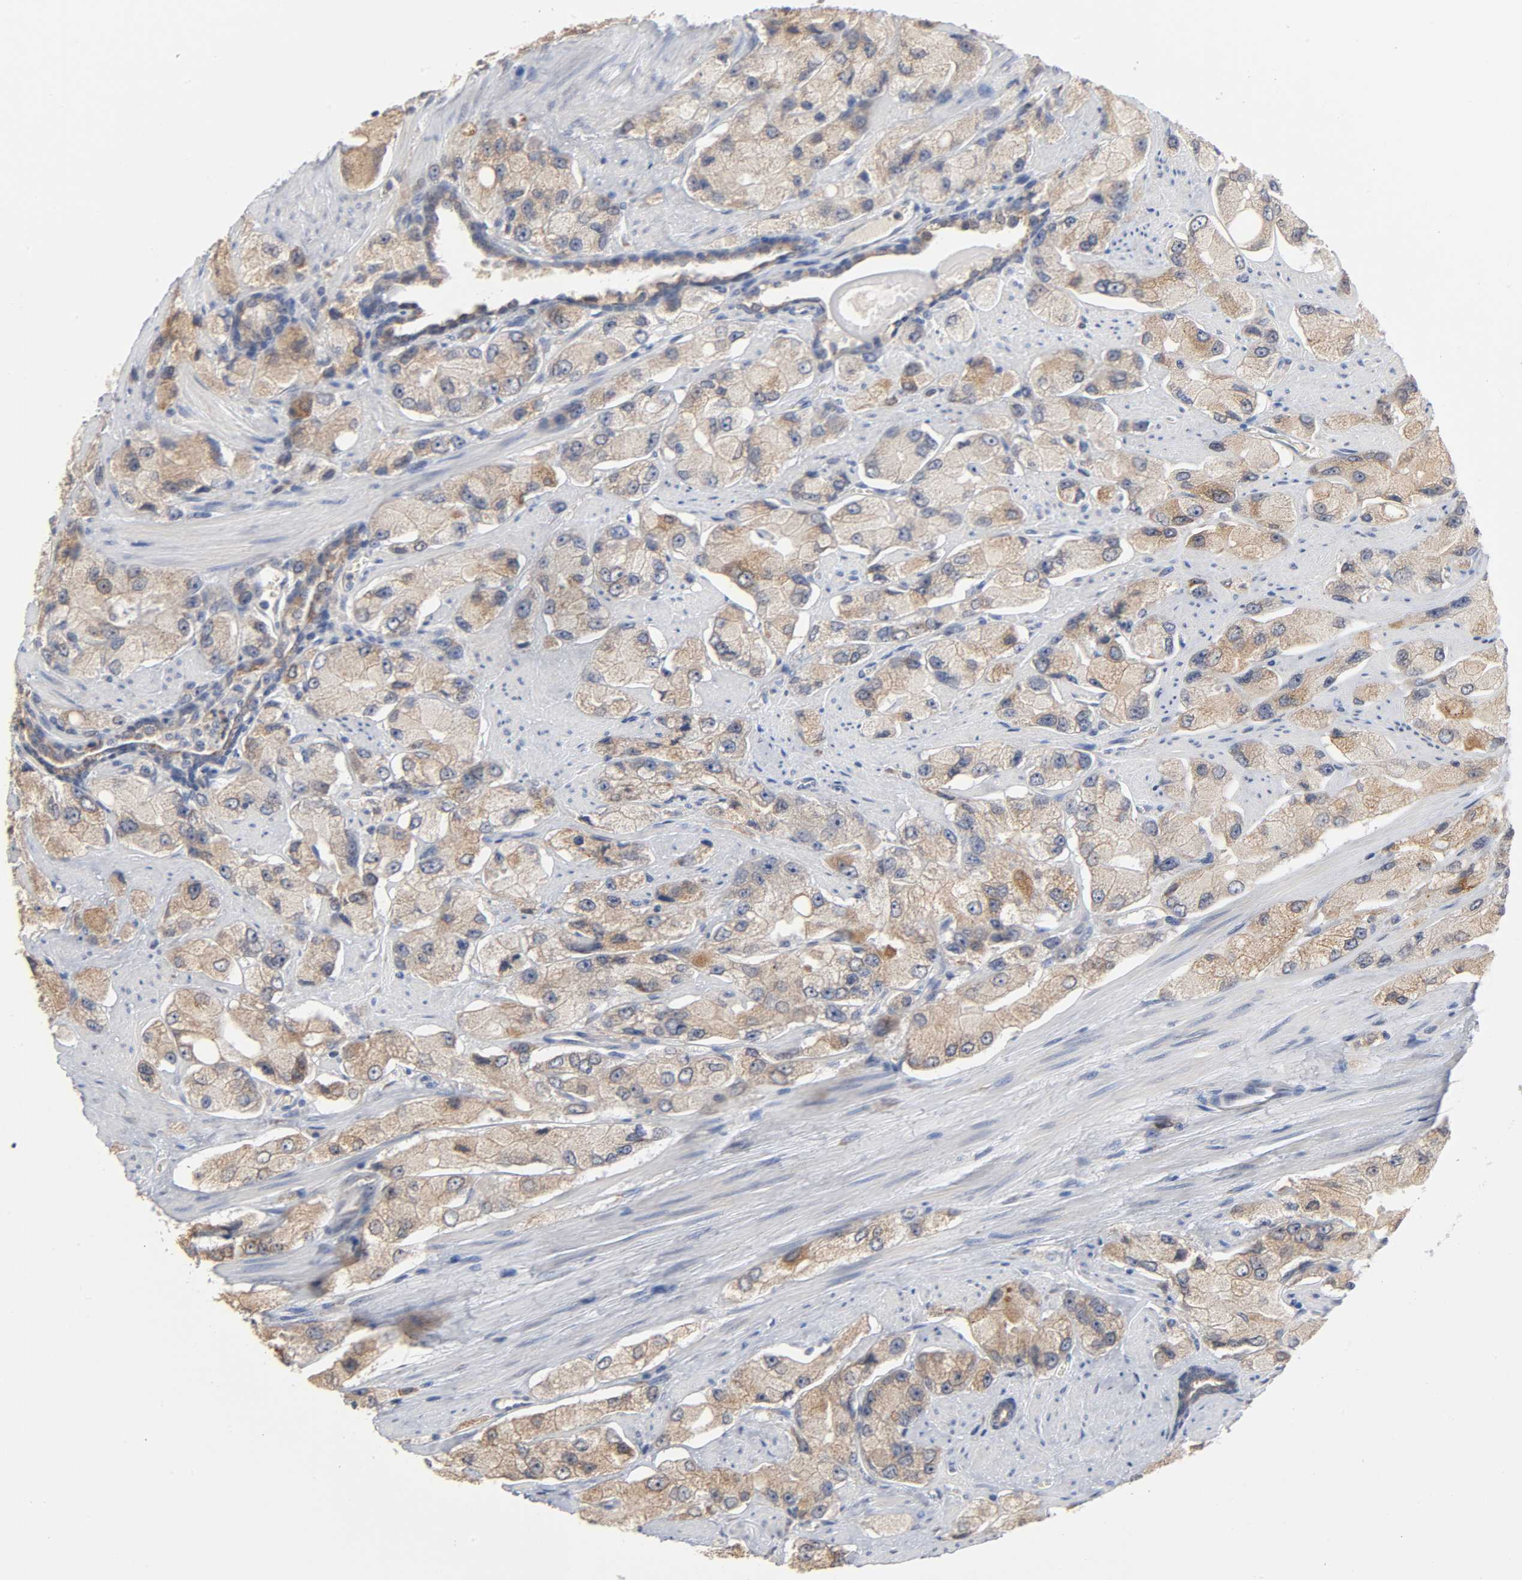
{"staining": {"intensity": "moderate", "quantity": ">75%", "location": "cytoplasmic/membranous"}, "tissue": "prostate cancer", "cell_type": "Tumor cells", "image_type": "cancer", "snomed": [{"axis": "morphology", "description": "Adenocarcinoma, High grade"}, {"axis": "topography", "description": "Prostate"}], "caption": "Prostate high-grade adenocarcinoma stained for a protein (brown) demonstrates moderate cytoplasmic/membranous positive expression in approximately >75% of tumor cells.", "gene": "AK7", "patient": {"sex": "male", "age": 58}}